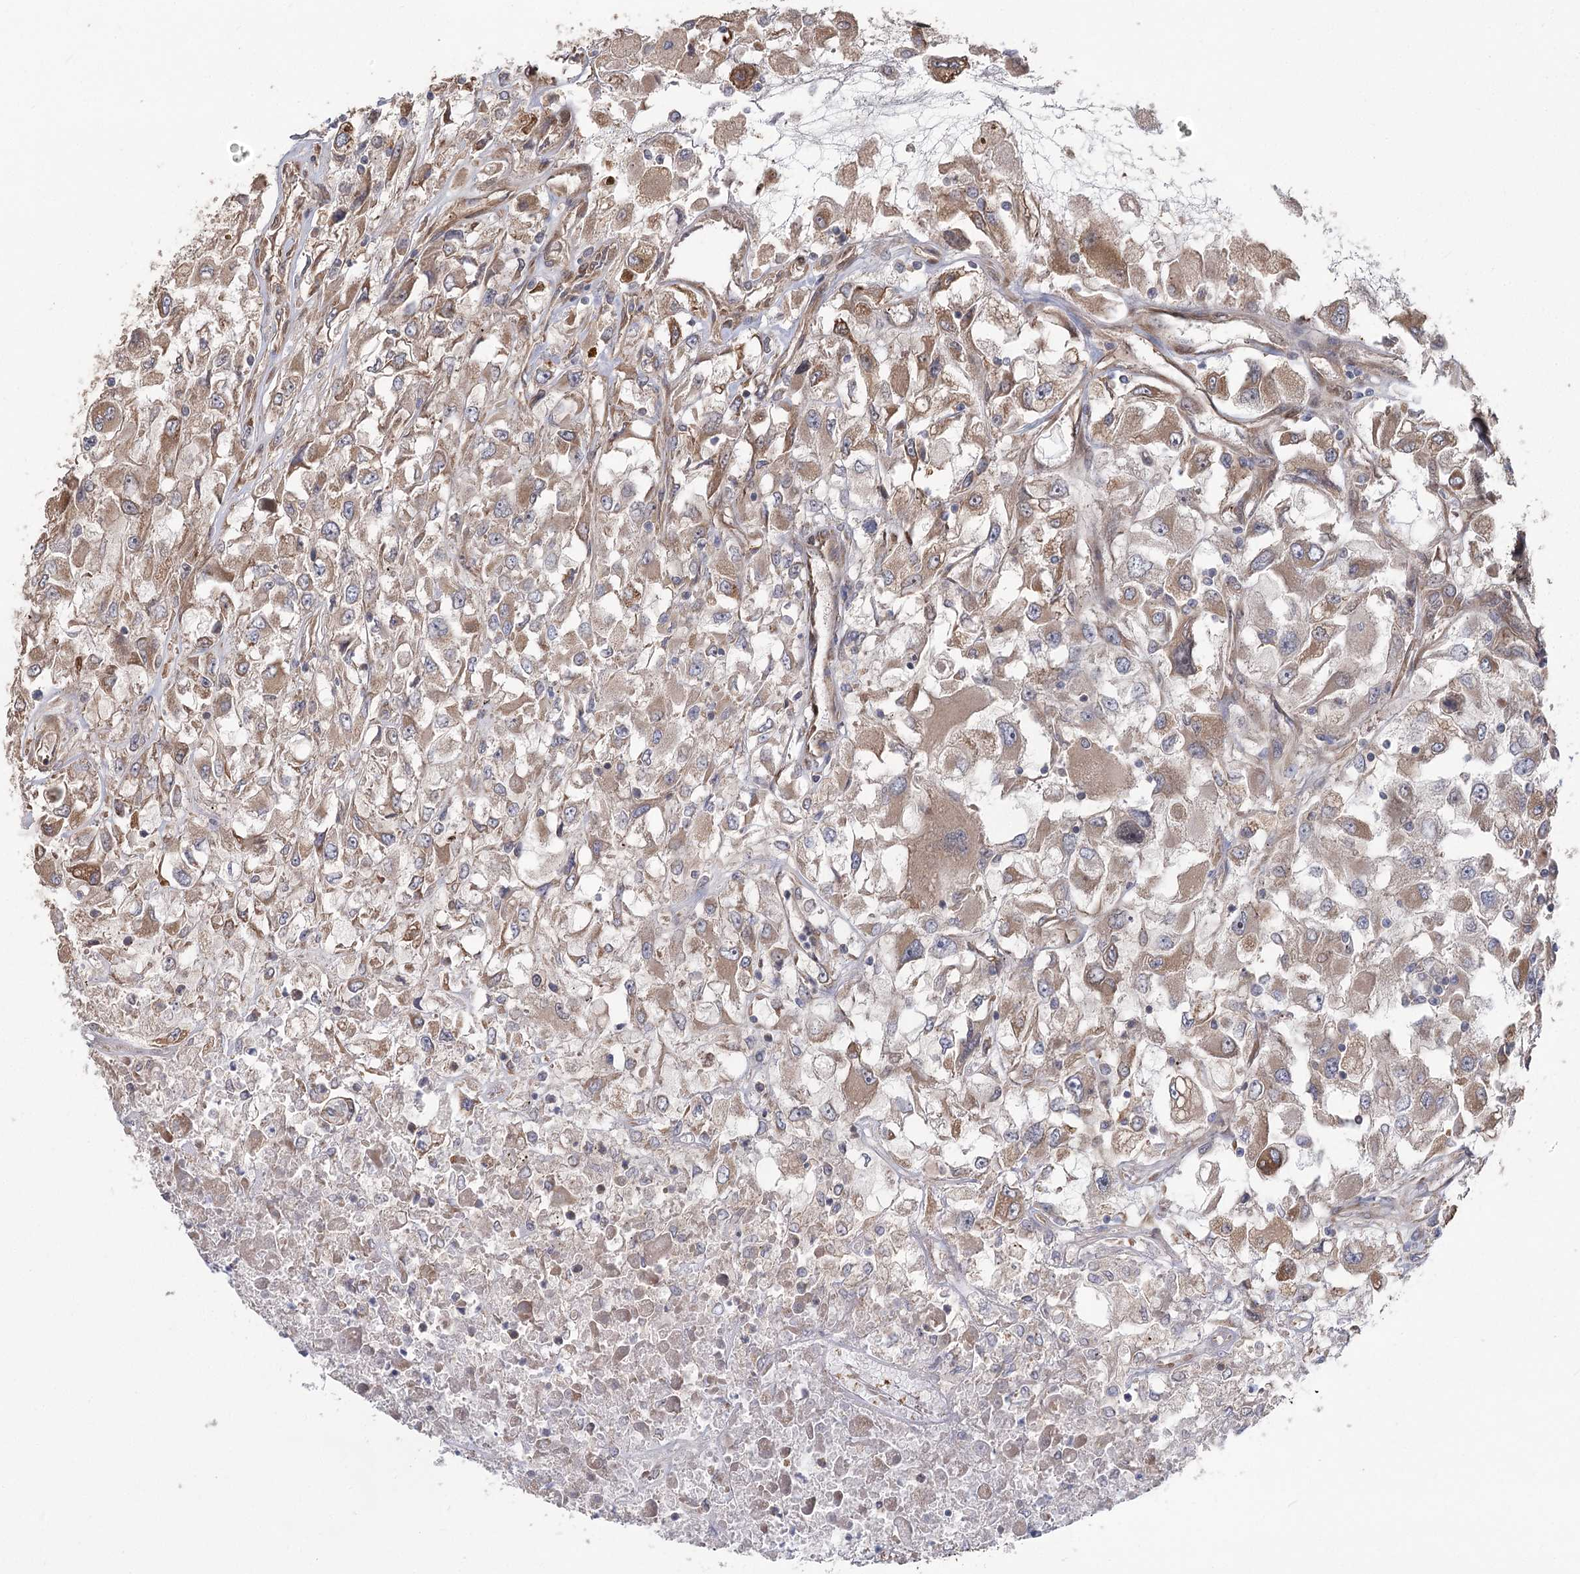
{"staining": {"intensity": "moderate", "quantity": ">75%", "location": "cytoplasmic/membranous"}, "tissue": "renal cancer", "cell_type": "Tumor cells", "image_type": "cancer", "snomed": [{"axis": "morphology", "description": "Adenocarcinoma, NOS"}, {"axis": "topography", "description": "Kidney"}], "caption": "Immunohistochemistry (IHC) of renal adenocarcinoma reveals medium levels of moderate cytoplasmic/membranous staining in approximately >75% of tumor cells. (Stains: DAB (3,3'-diaminobenzidine) in brown, nuclei in blue, Microscopy: brightfield microscopy at high magnification).", "gene": "RWDD4", "patient": {"sex": "female", "age": 52}}